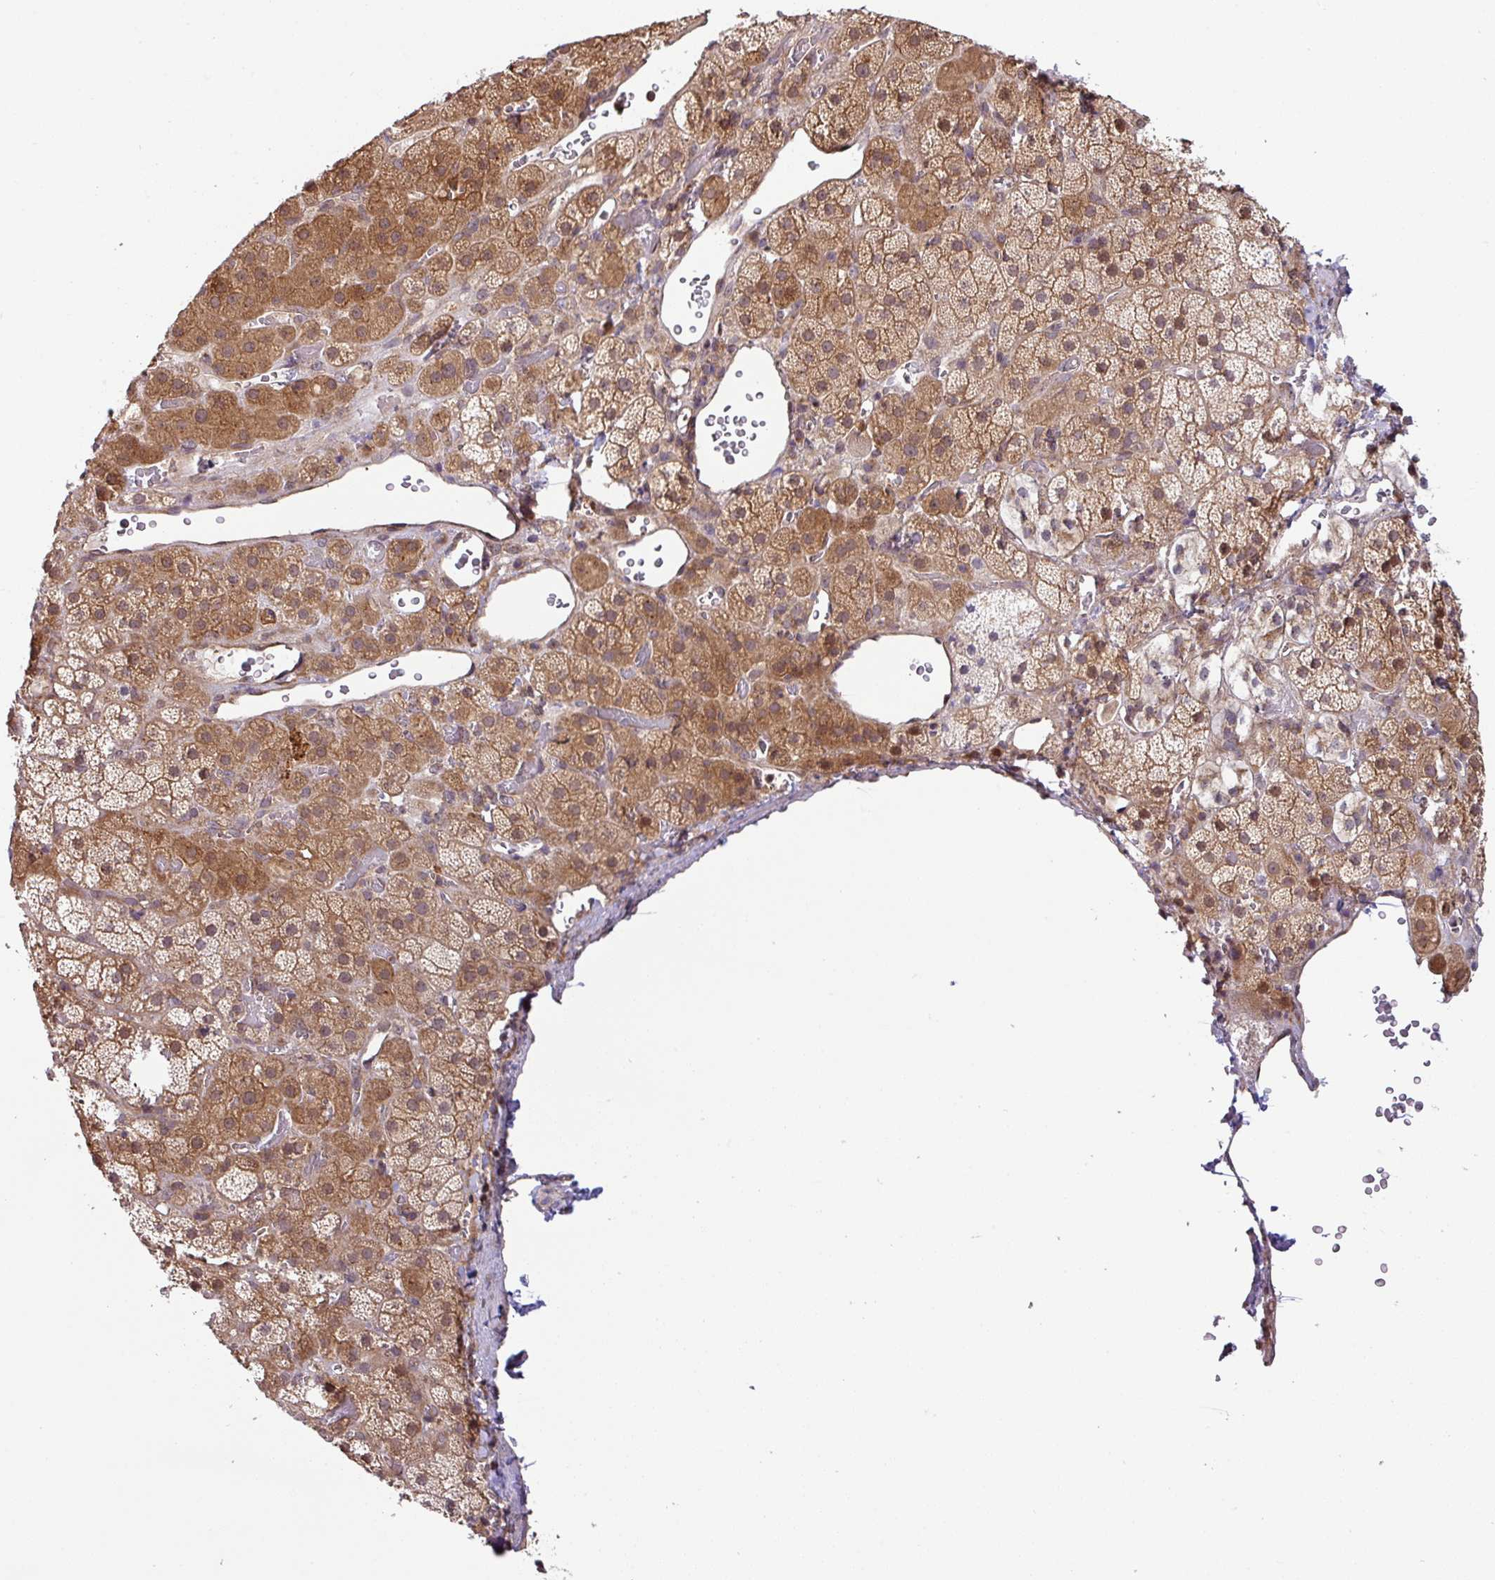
{"staining": {"intensity": "moderate", "quantity": ">75%", "location": "cytoplasmic/membranous"}, "tissue": "adrenal gland", "cell_type": "Glandular cells", "image_type": "normal", "snomed": [{"axis": "morphology", "description": "Normal tissue, NOS"}, {"axis": "topography", "description": "Adrenal gland"}], "caption": "Moderate cytoplasmic/membranous staining for a protein is present in approximately >75% of glandular cells of unremarkable adrenal gland using immunohistochemistry.", "gene": "SHB", "patient": {"sex": "male", "age": 57}}